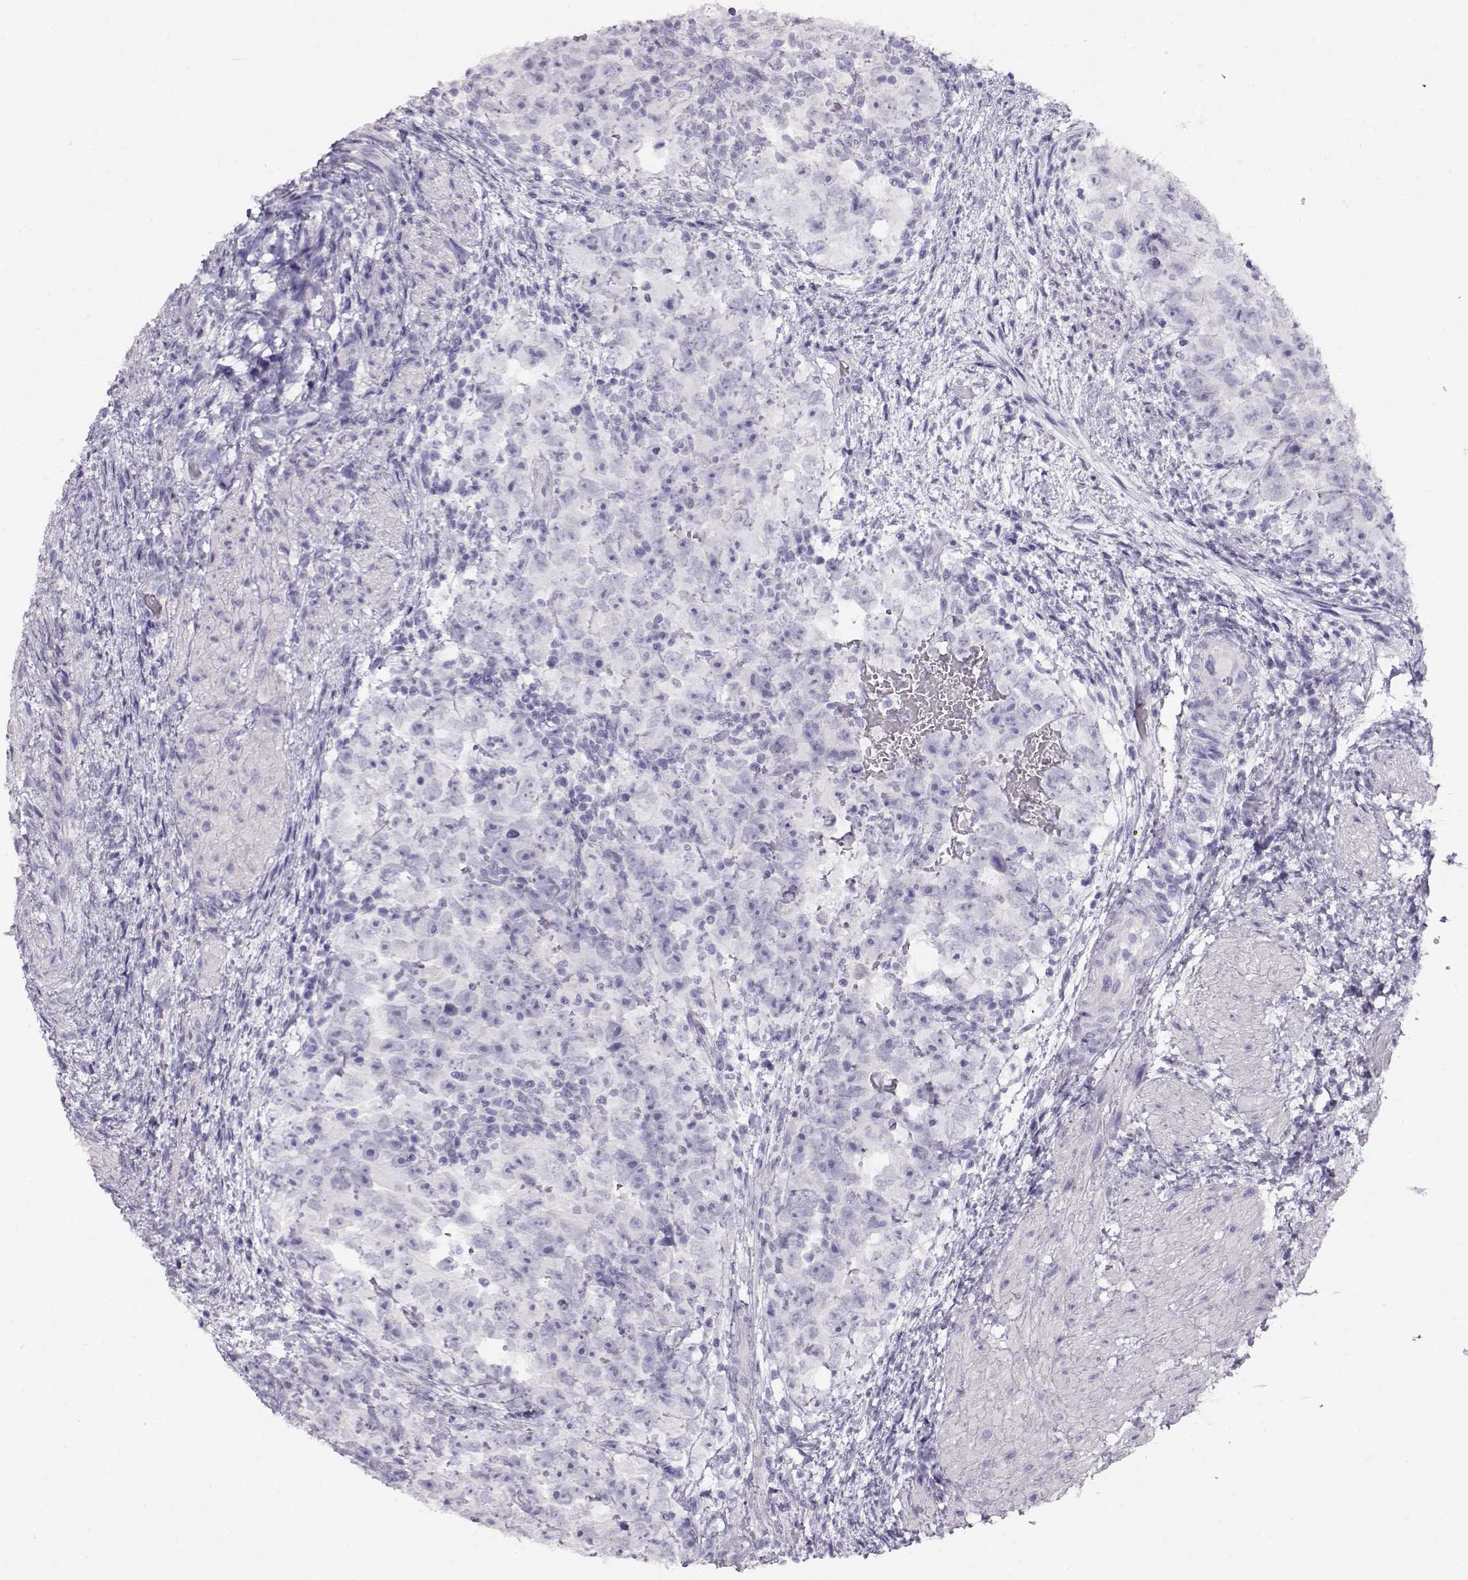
{"staining": {"intensity": "negative", "quantity": "none", "location": "none"}, "tissue": "testis cancer", "cell_type": "Tumor cells", "image_type": "cancer", "snomed": [{"axis": "morphology", "description": "Normal tissue, NOS"}, {"axis": "morphology", "description": "Carcinoma, Embryonal, NOS"}, {"axis": "topography", "description": "Testis"}, {"axis": "topography", "description": "Epididymis"}], "caption": "Tumor cells show no significant protein staining in embryonal carcinoma (testis). Brightfield microscopy of IHC stained with DAB (brown) and hematoxylin (blue), captured at high magnification.", "gene": "ACTN2", "patient": {"sex": "male", "age": 24}}